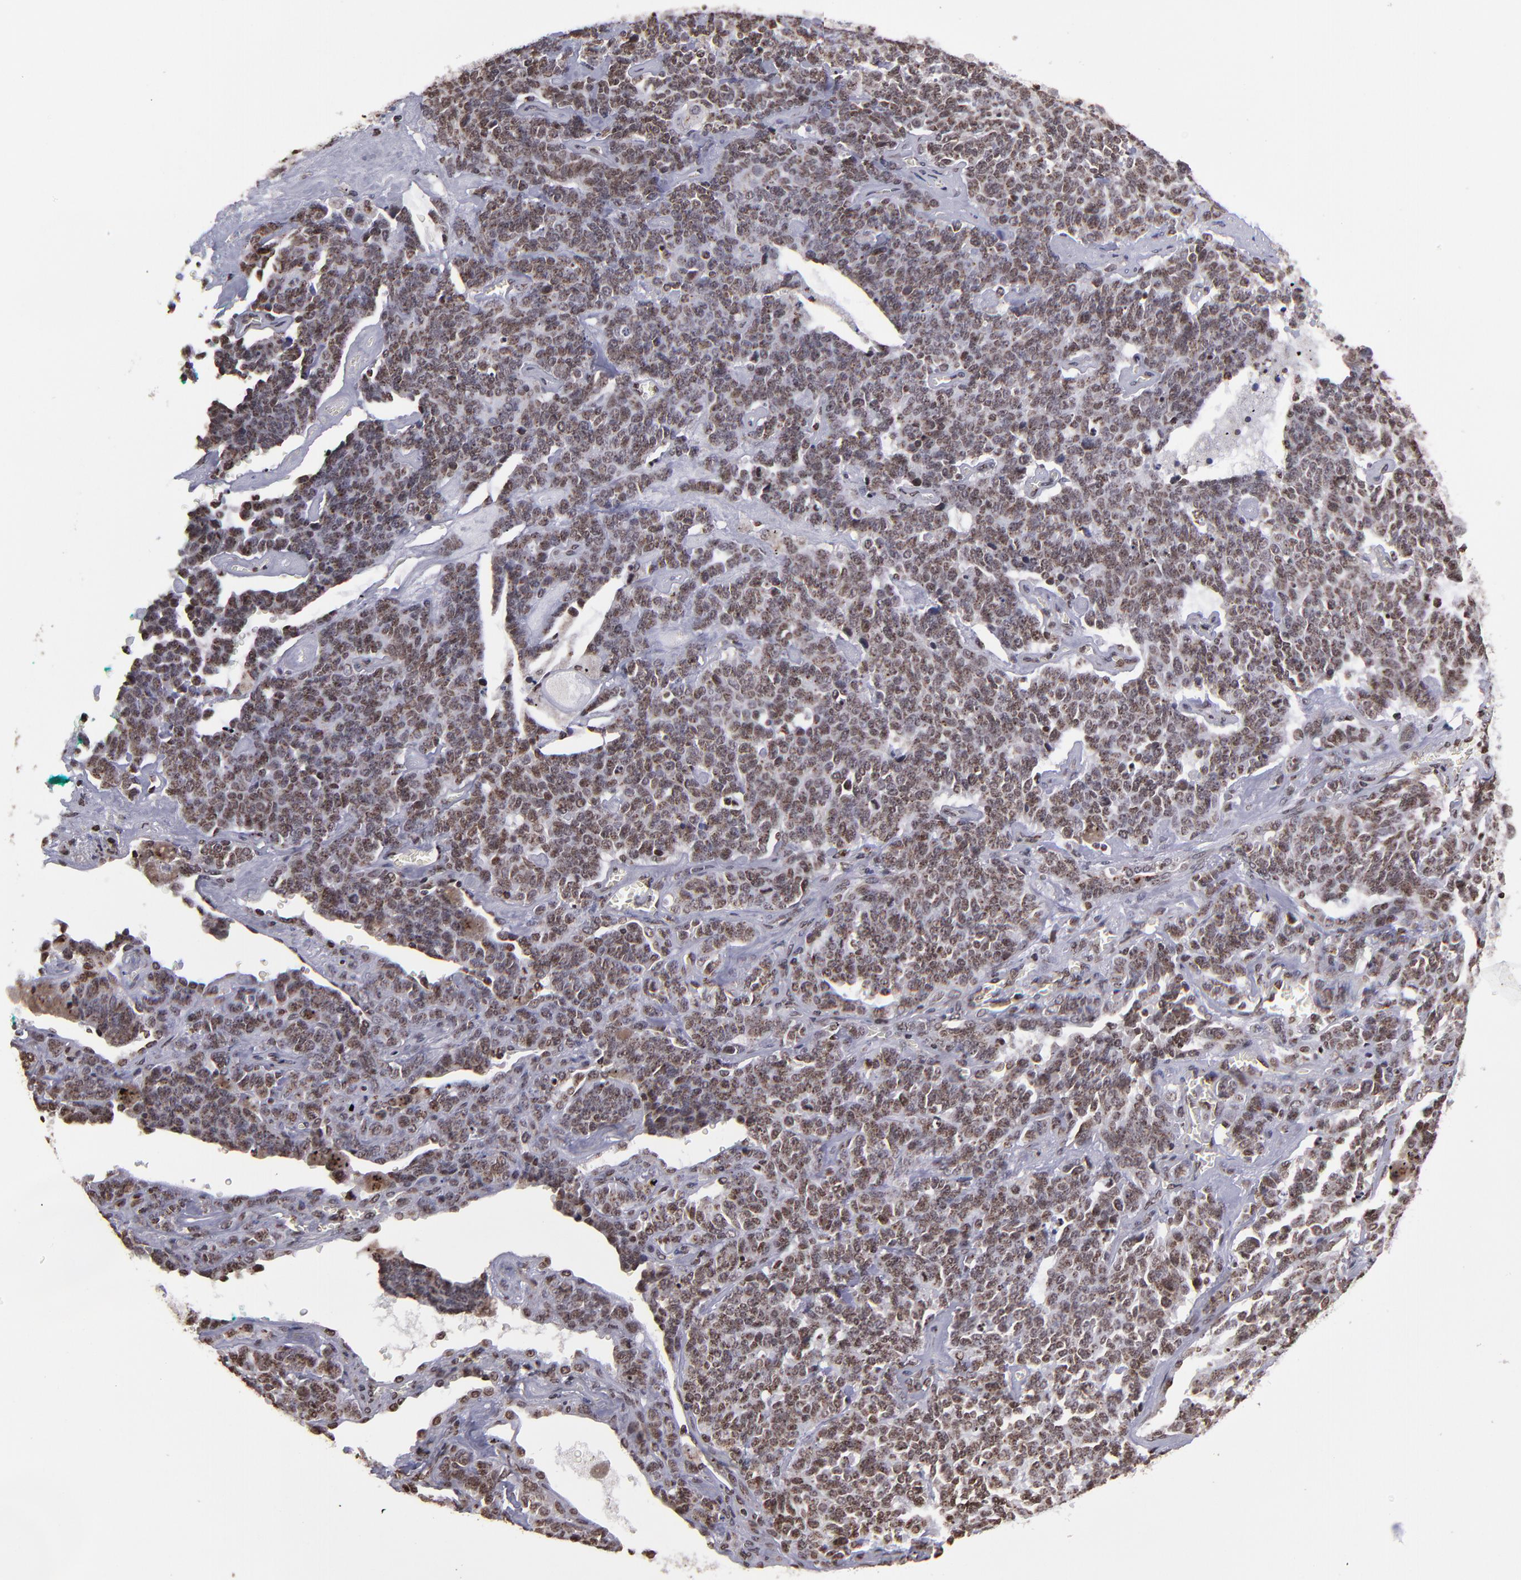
{"staining": {"intensity": "moderate", "quantity": ">75%", "location": "cytoplasmic/membranous,nuclear"}, "tissue": "lung cancer", "cell_type": "Tumor cells", "image_type": "cancer", "snomed": [{"axis": "morphology", "description": "Neoplasm, malignant, NOS"}, {"axis": "topography", "description": "Lung"}], "caption": "A high-resolution micrograph shows immunohistochemistry staining of lung cancer, which shows moderate cytoplasmic/membranous and nuclear expression in approximately >75% of tumor cells.", "gene": "CSDC2", "patient": {"sex": "female", "age": 58}}